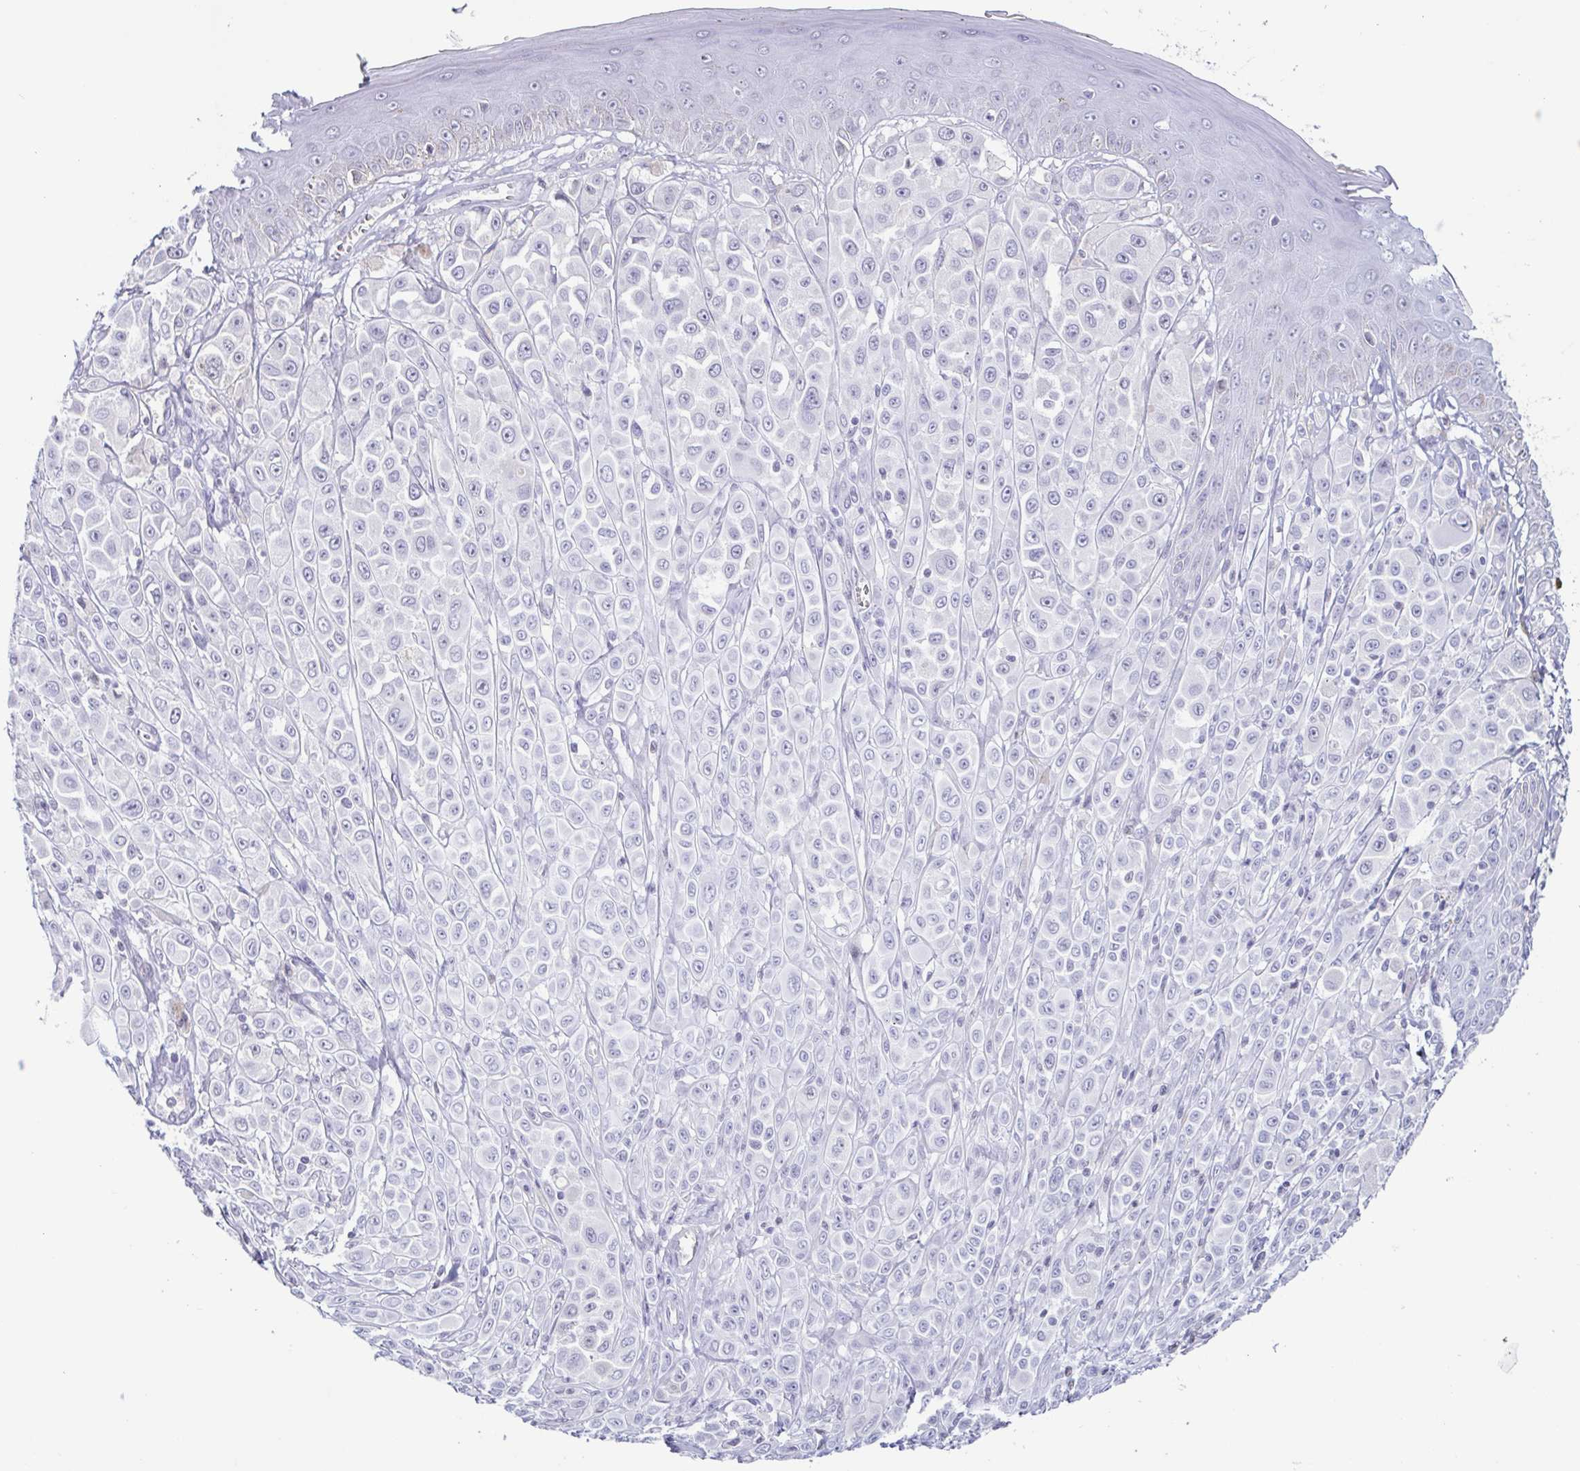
{"staining": {"intensity": "negative", "quantity": "none", "location": "none"}, "tissue": "melanoma", "cell_type": "Tumor cells", "image_type": "cancer", "snomed": [{"axis": "morphology", "description": "Malignant melanoma, NOS"}, {"axis": "topography", "description": "Skin"}], "caption": "Protein analysis of melanoma reveals no significant positivity in tumor cells. (Stains: DAB (3,3'-diaminobenzidine) IHC with hematoxylin counter stain, Microscopy: brightfield microscopy at high magnification).", "gene": "VCY1B", "patient": {"sex": "male", "age": 67}}